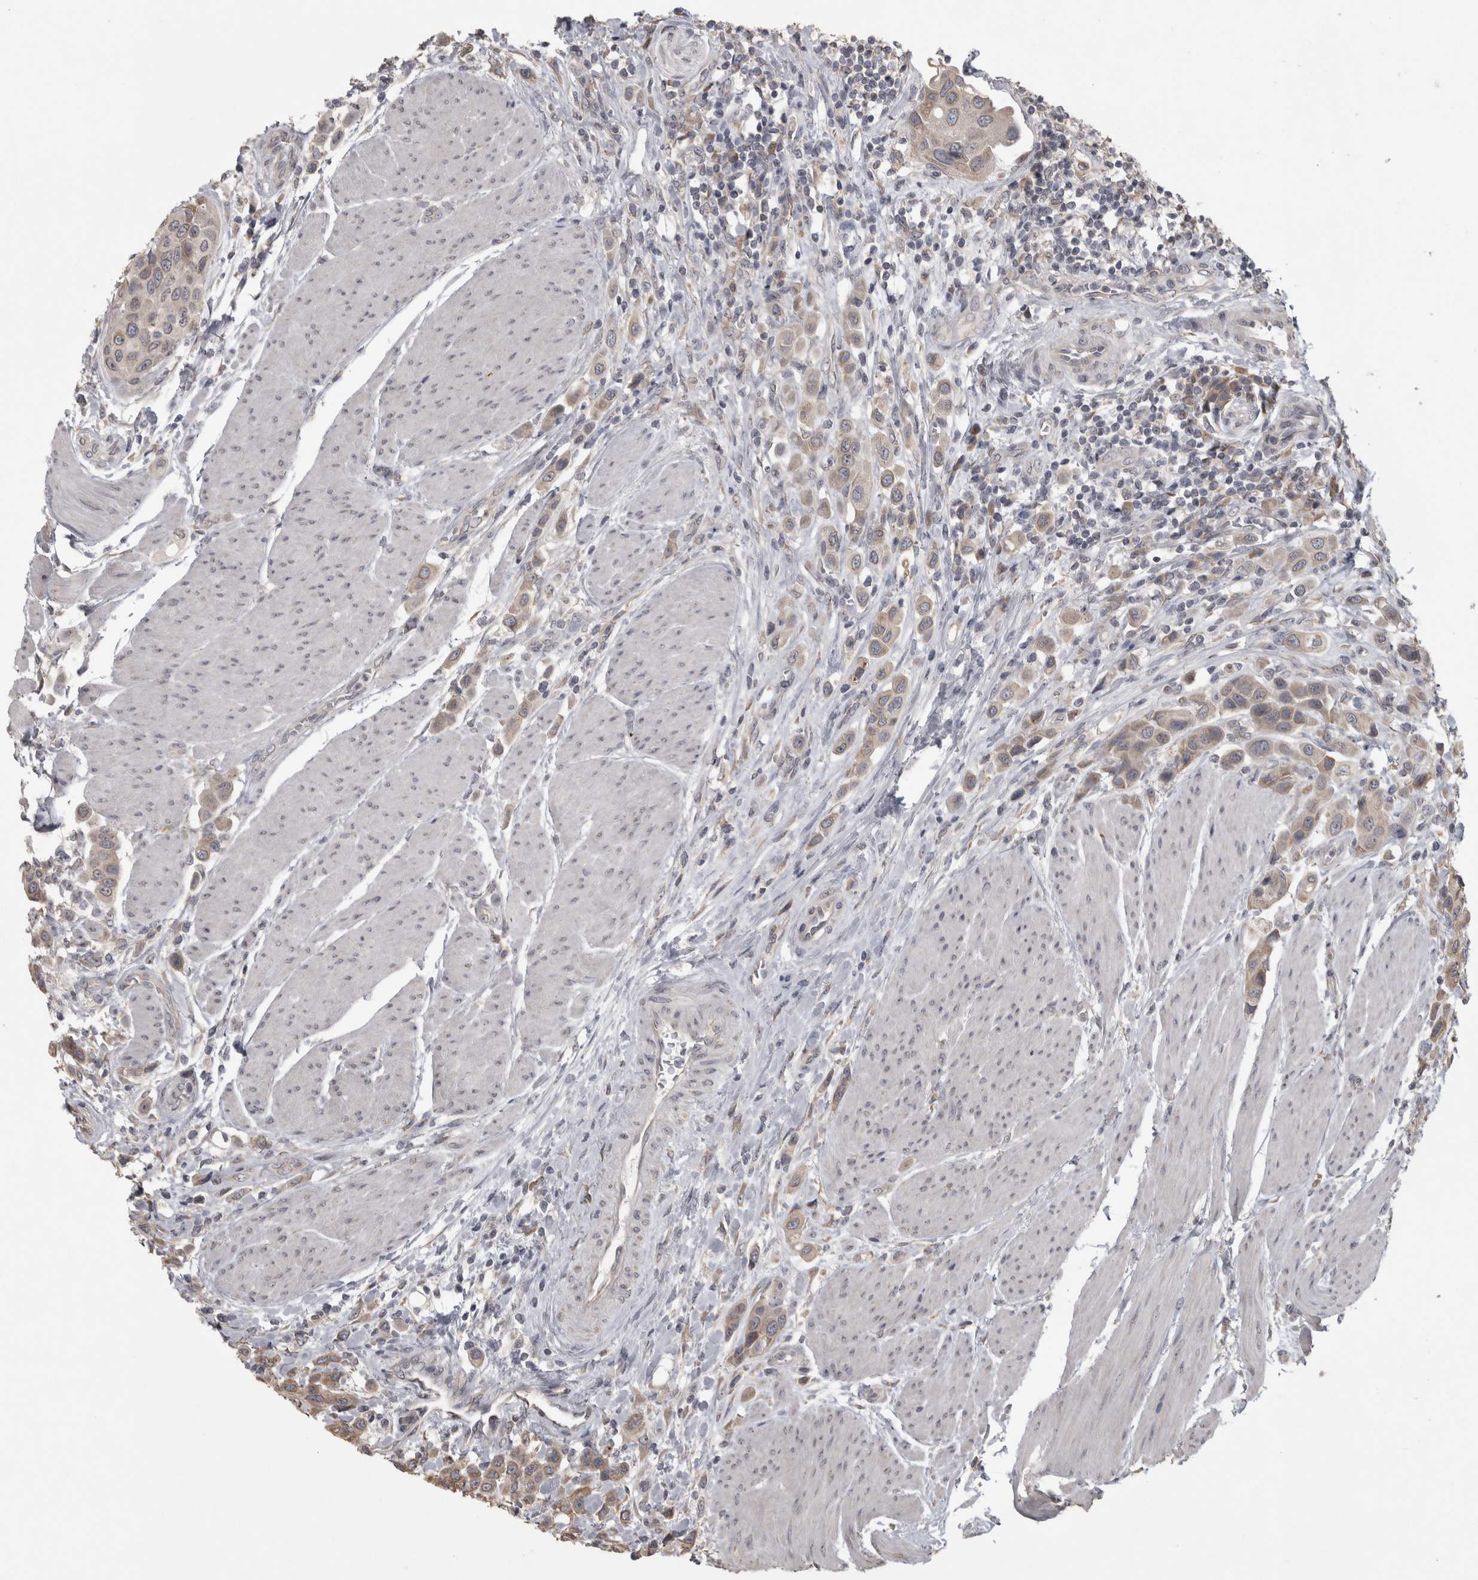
{"staining": {"intensity": "weak", "quantity": ">75%", "location": "cytoplasmic/membranous"}, "tissue": "urothelial cancer", "cell_type": "Tumor cells", "image_type": "cancer", "snomed": [{"axis": "morphology", "description": "Urothelial carcinoma, High grade"}, {"axis": "topography", "description": "Urinary bladder"}], "caption": "The photomicrograph shows a brown stain indicating the presence of a protein in the cytoplasmic/membranous of tumor cells in urothelial carcinoma (high-grade). (Brightfield microscopy of DAB IHC at high magnification).", "gene": "RAB29", "patient": {"sex": "male", "age": 50}}